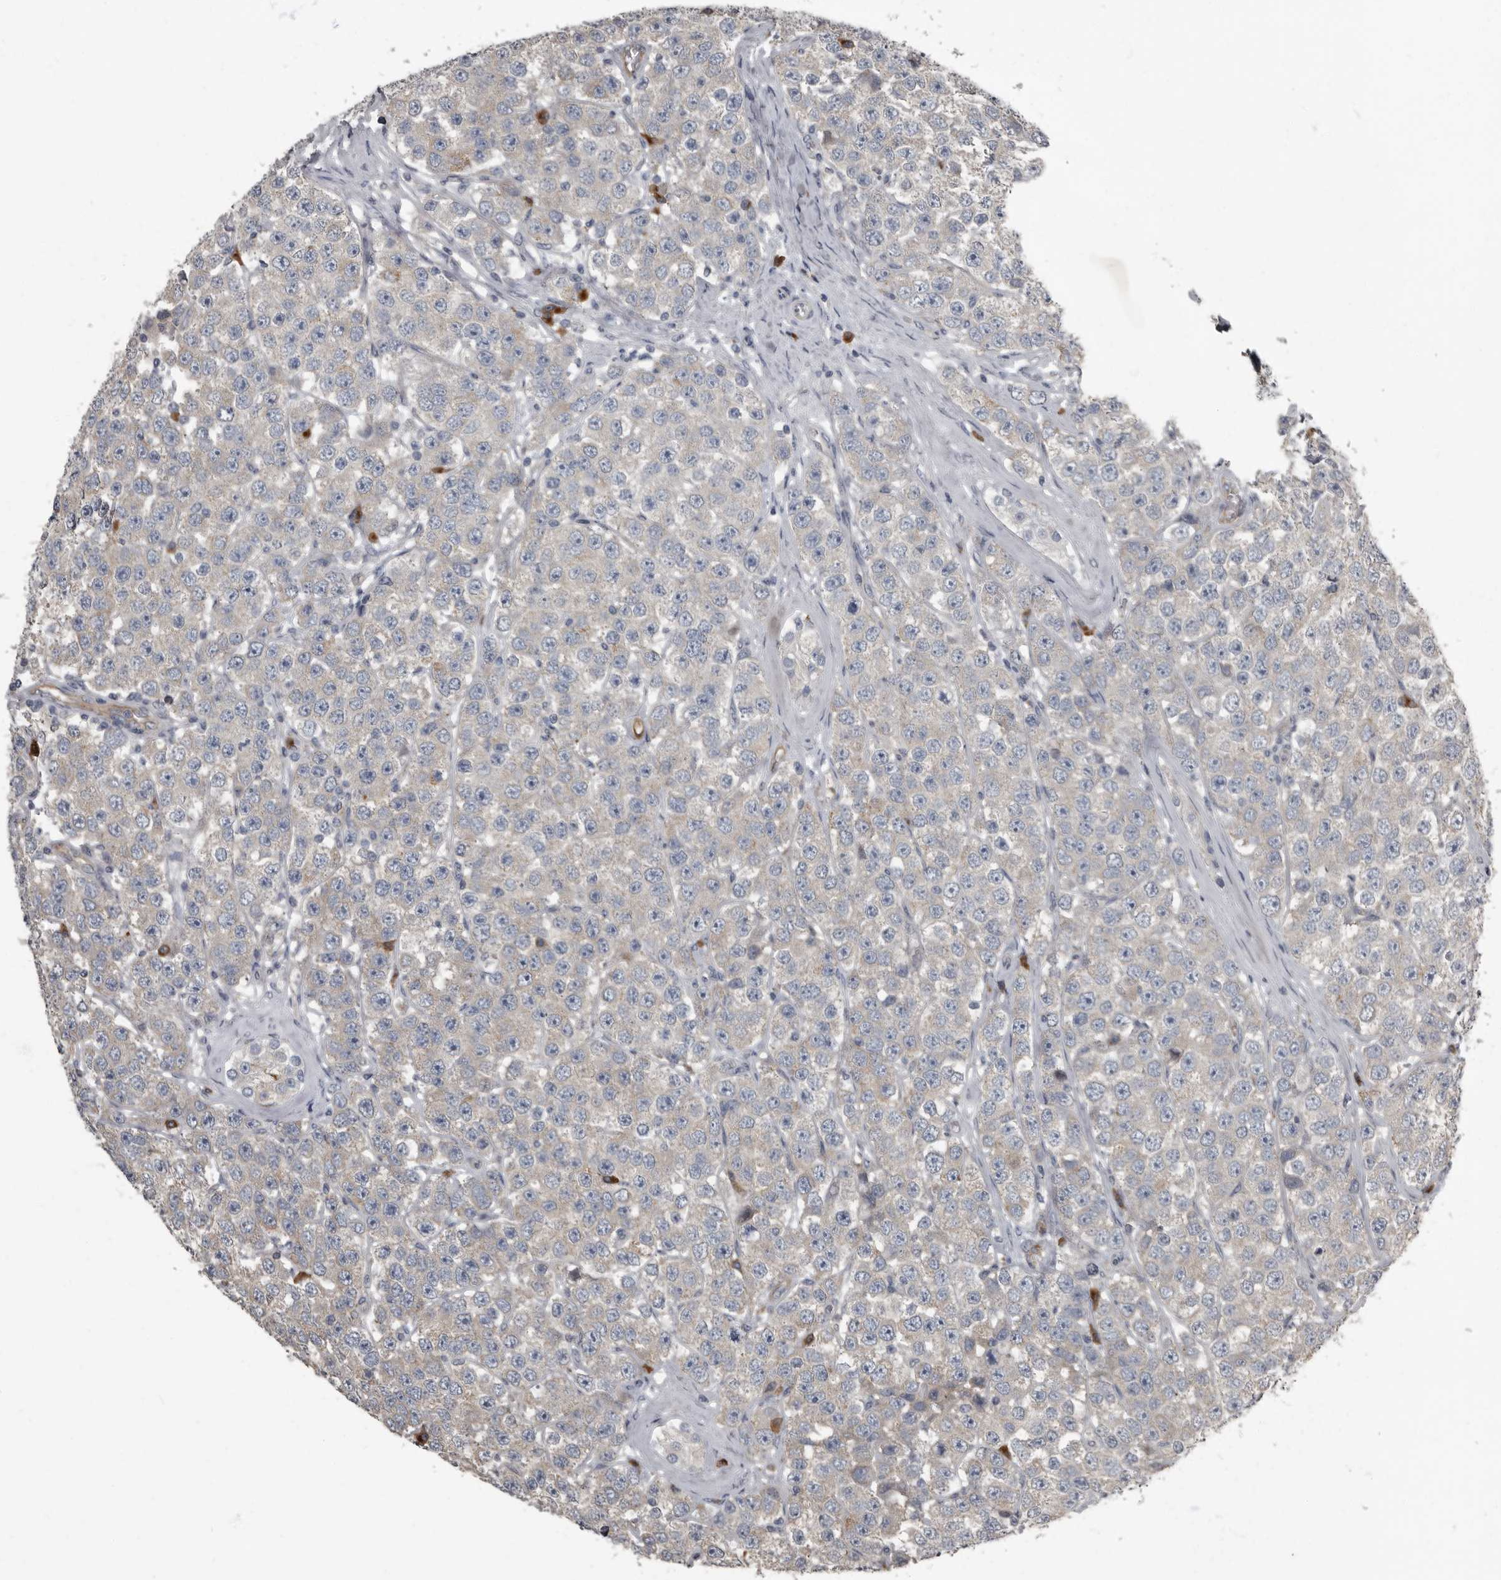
{"staining": {"intensity": "negative", "quantity": "none", "location": "none"}, "tissue": "testis cancer", "cell_type": "Tumor cells", "image_type": "cancer", "snomed": [{"axis": "morphology", "description": "Seminoma, NOS"}, {"axis": "topography", "description": "Testis"}], "caption": "Human testis seminoma stained for a protein using immunohistochemistry (IHC) demonstrates no staining in tumor cells.", "gene": "TPD52L1", "patient": {"sex": "male", "age": 28}}